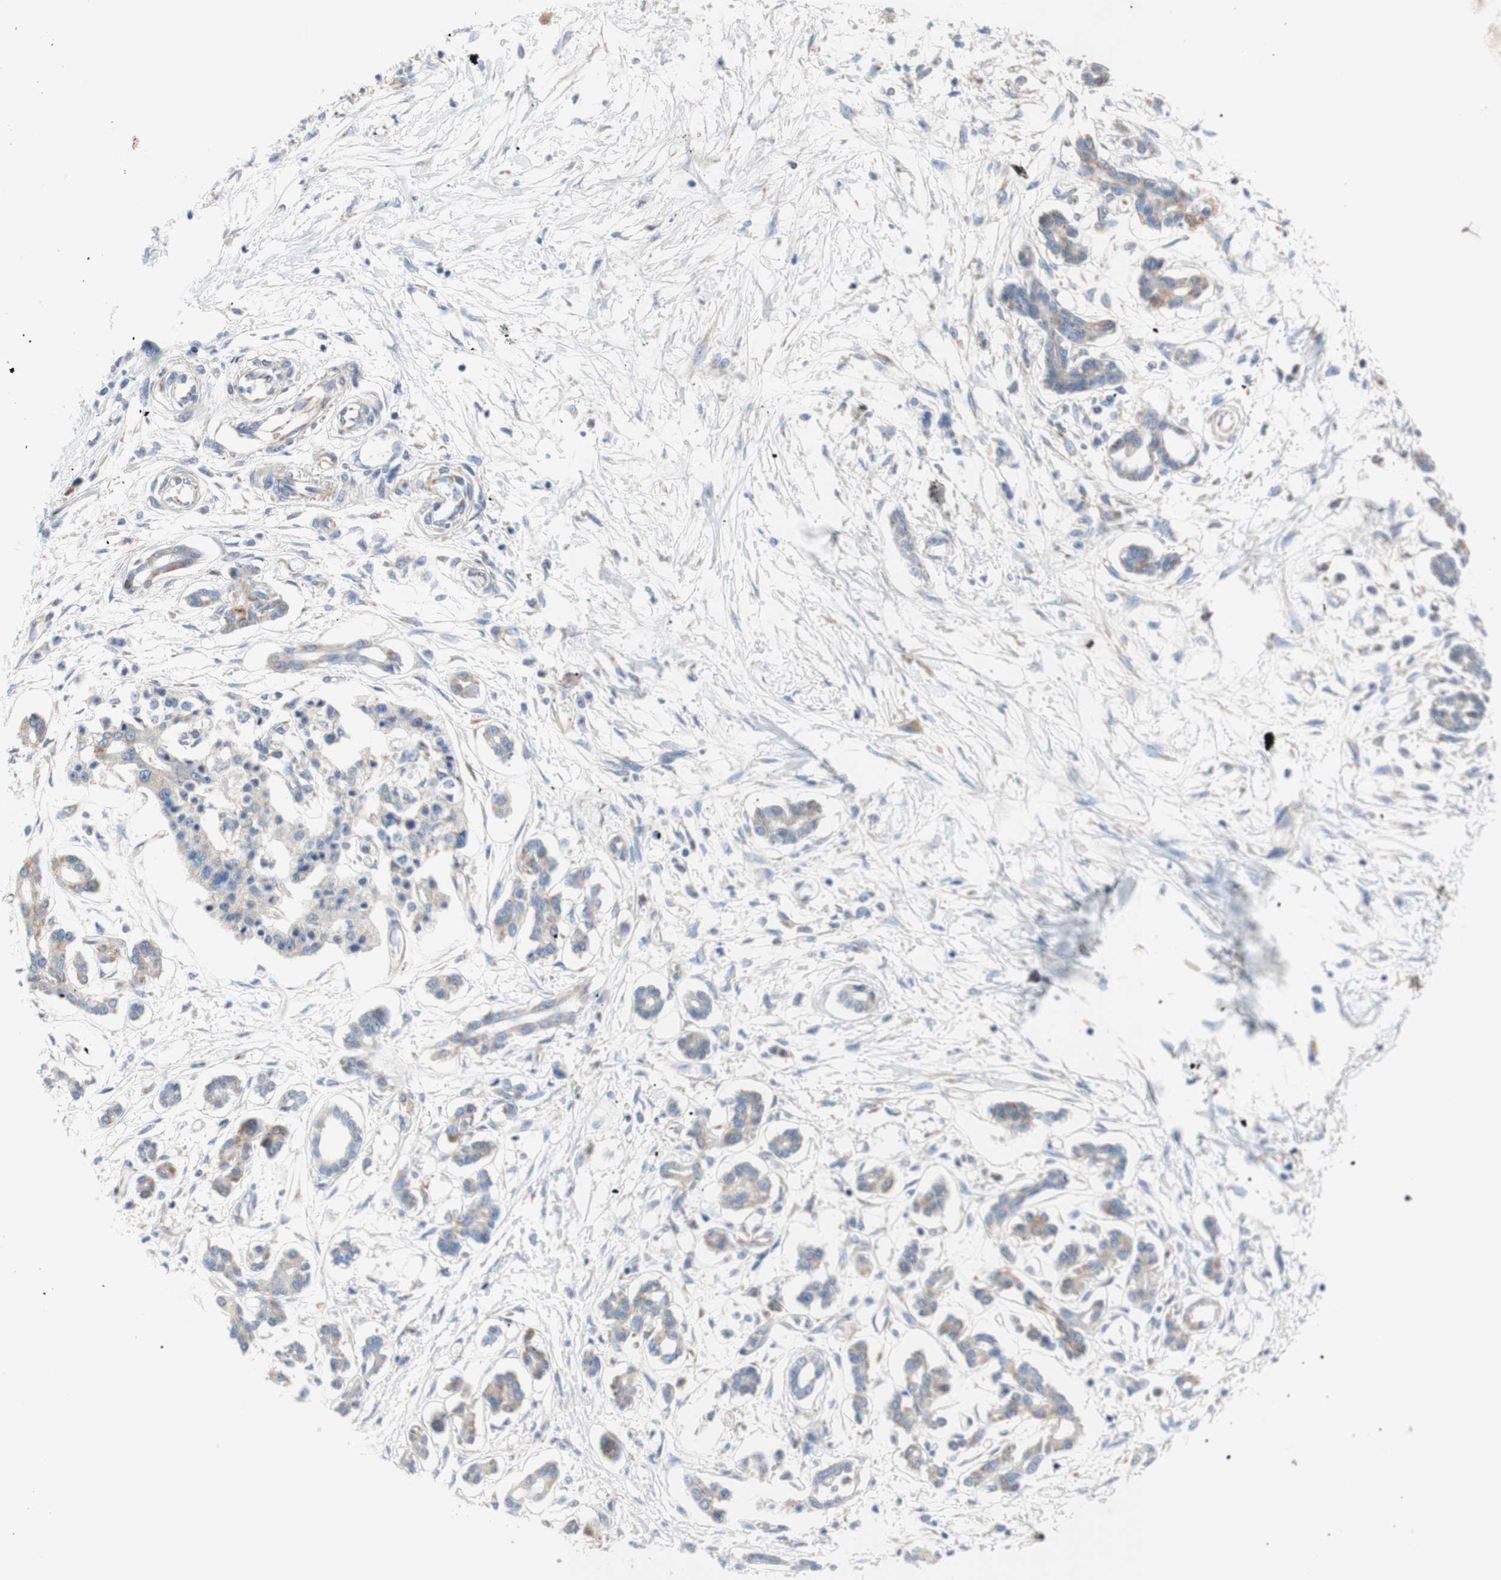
{"staining": {"intensity": "negative", "quantity": "none", "location": "none"}, "tissue": "pancreatic cancer", "cell_type": "Tumor cells", "image_type": "cancer", "snomed": [{"axis": "morphology", "description": "Adenocarcinoma, NOS"}, {"axis": "topography", "description": "Pancreas"}], "caption": "The IHC image has no significant positivity in tumor cells of adenocarcinoma (pancreatic) tissue.", "gene": "FMR1", "patient": {"sex": "male", "age": 56}}